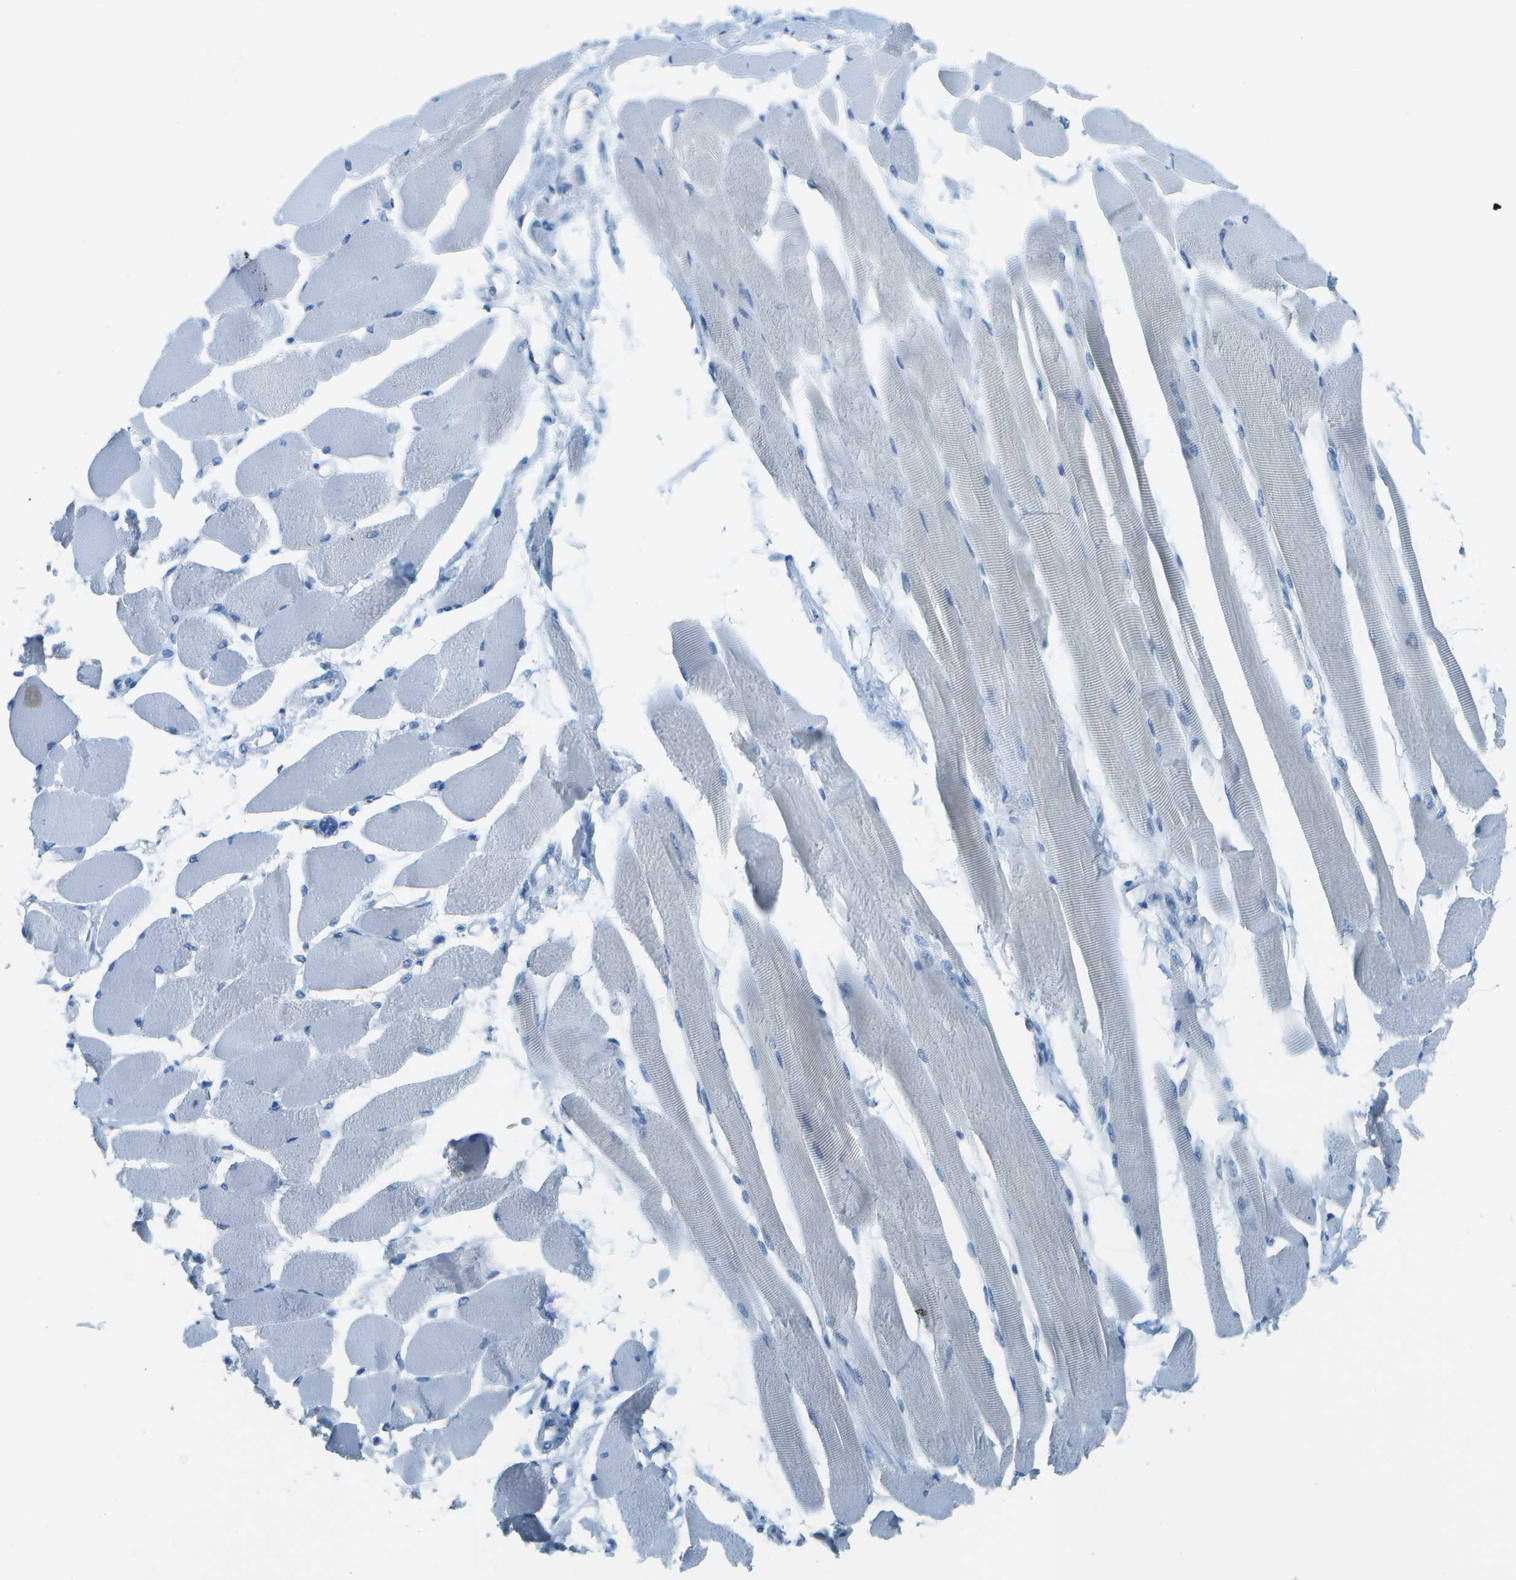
{"staining": {"intensity": "negative", "quantity": "none", "location": "none"}, "tissue": "skeletal muscle", "cell_type": "Myocytes", "image_type": "normal", "snomed": [{"axis": "morphology", "description": "Normal tissue, NOS"}, {"axis": "topography", "description": "Skeletal muscle"}, {"axis": "topography", "description": "Peripheral nerve tissue"}], "caption": "DAB (3,3'-diaminobenzidine) immunohistochemical staining of unremarkable human skeletal muscle demonstrates no significant positivity in myocytes.", "gene": "C1S", "patient": {"sex": "female", "age": 84}}